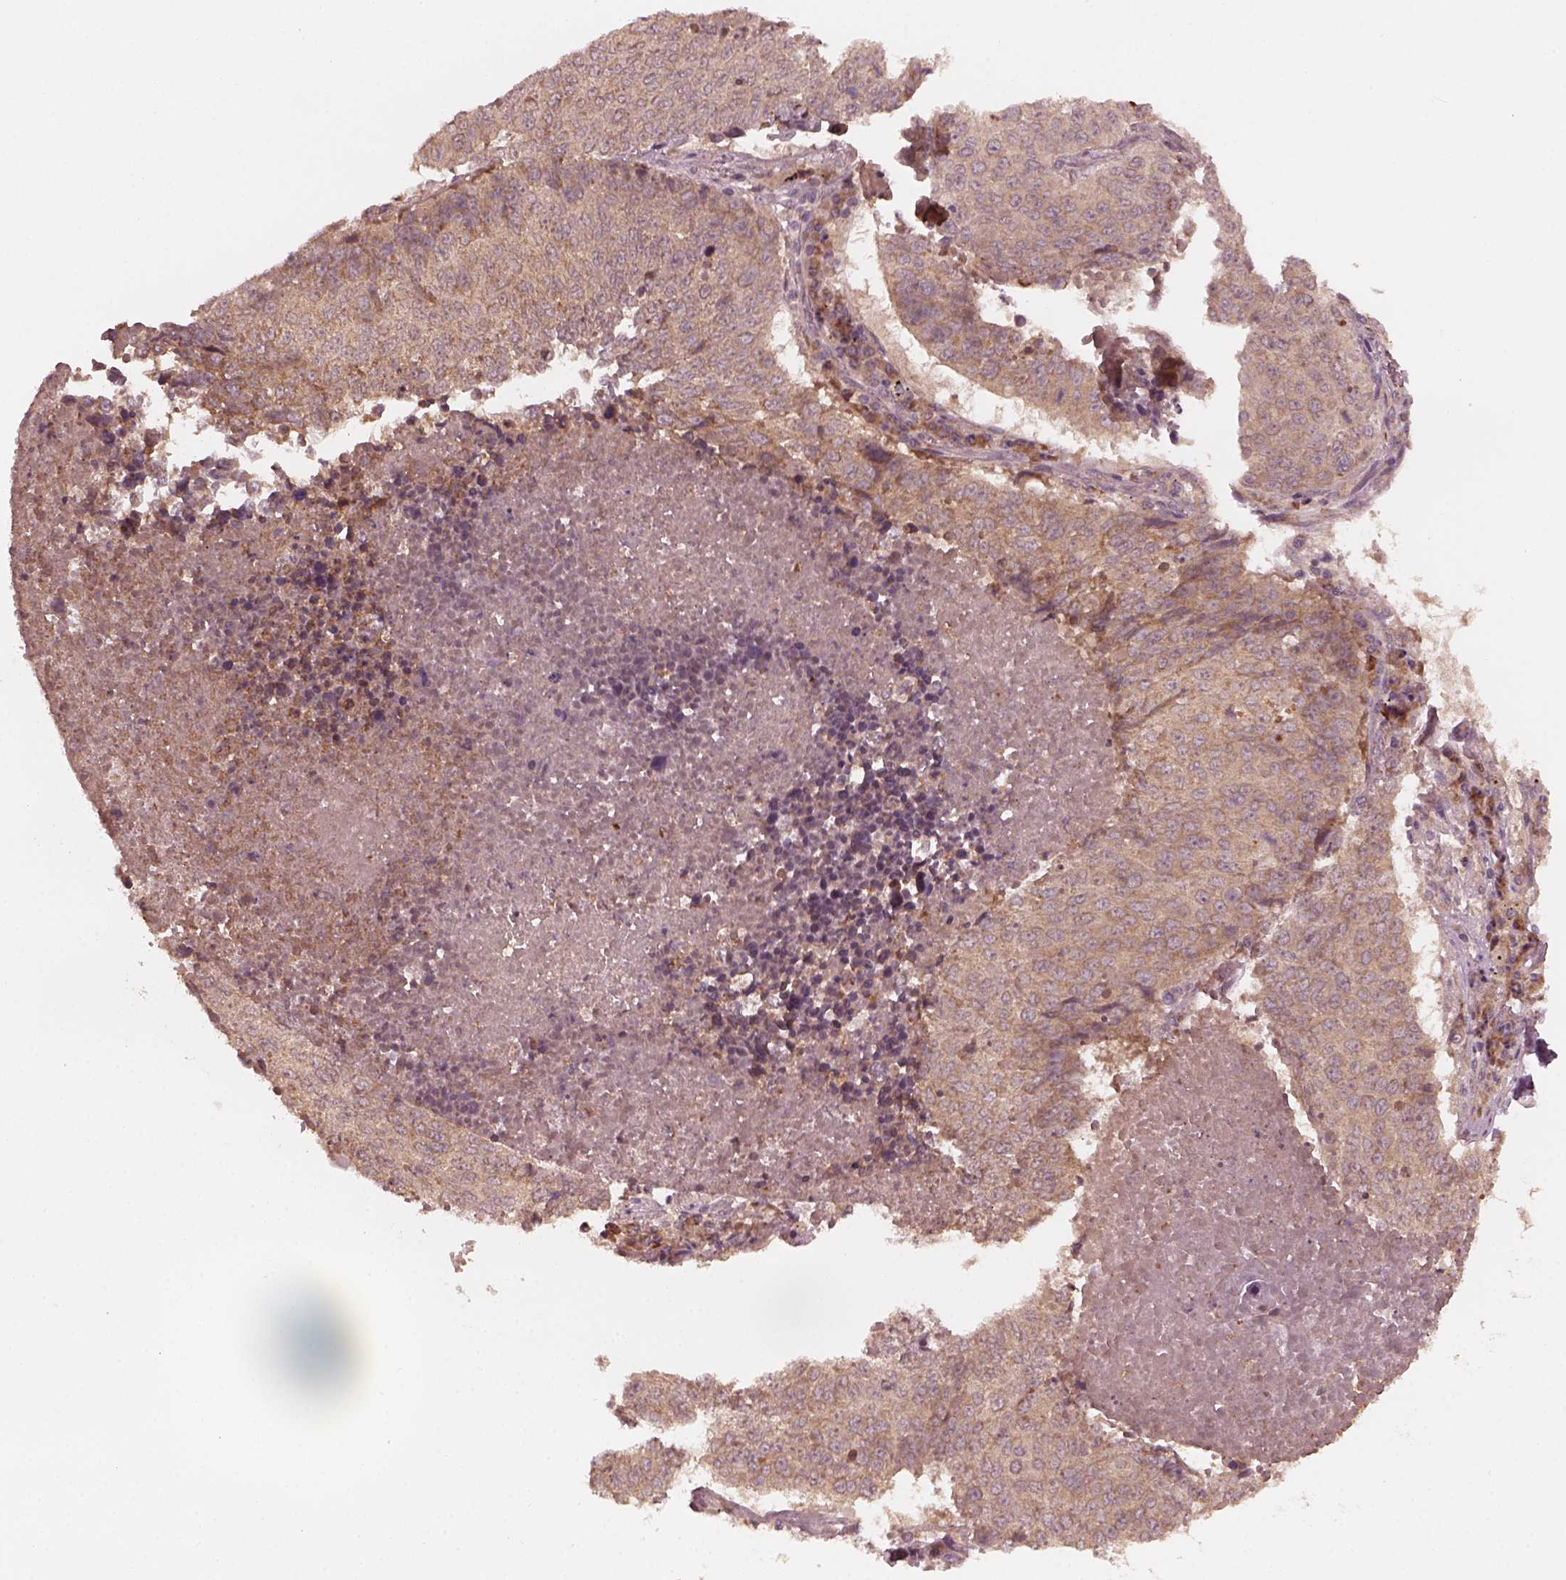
{"staining": {"intensity": "moderate", "quantity": "<25%", "location": "cytoplasmic/membranous"}, "tissue": "lung cancer", "cell_type": "Tumor cells", "image_type": "cancer", "snomed": [{"axis": "morphology", "description": "Normal tissue, NOS"}, {"axis": "morphology", "description": "Squamous cell carcinoma, NOS"}, {"axis": "topography", "description": "Bronchus"}, {"axis": "topography", "description": "Lung"}], "caption": "DAB immunohistochemical staining of human lung squamous cell carcinoma shows moderate cytoplasmic/membranous protein positivity in about <25% of tumor cells.", "gene": "FAF2", "patient": {"sex": "male", "age": 64}}